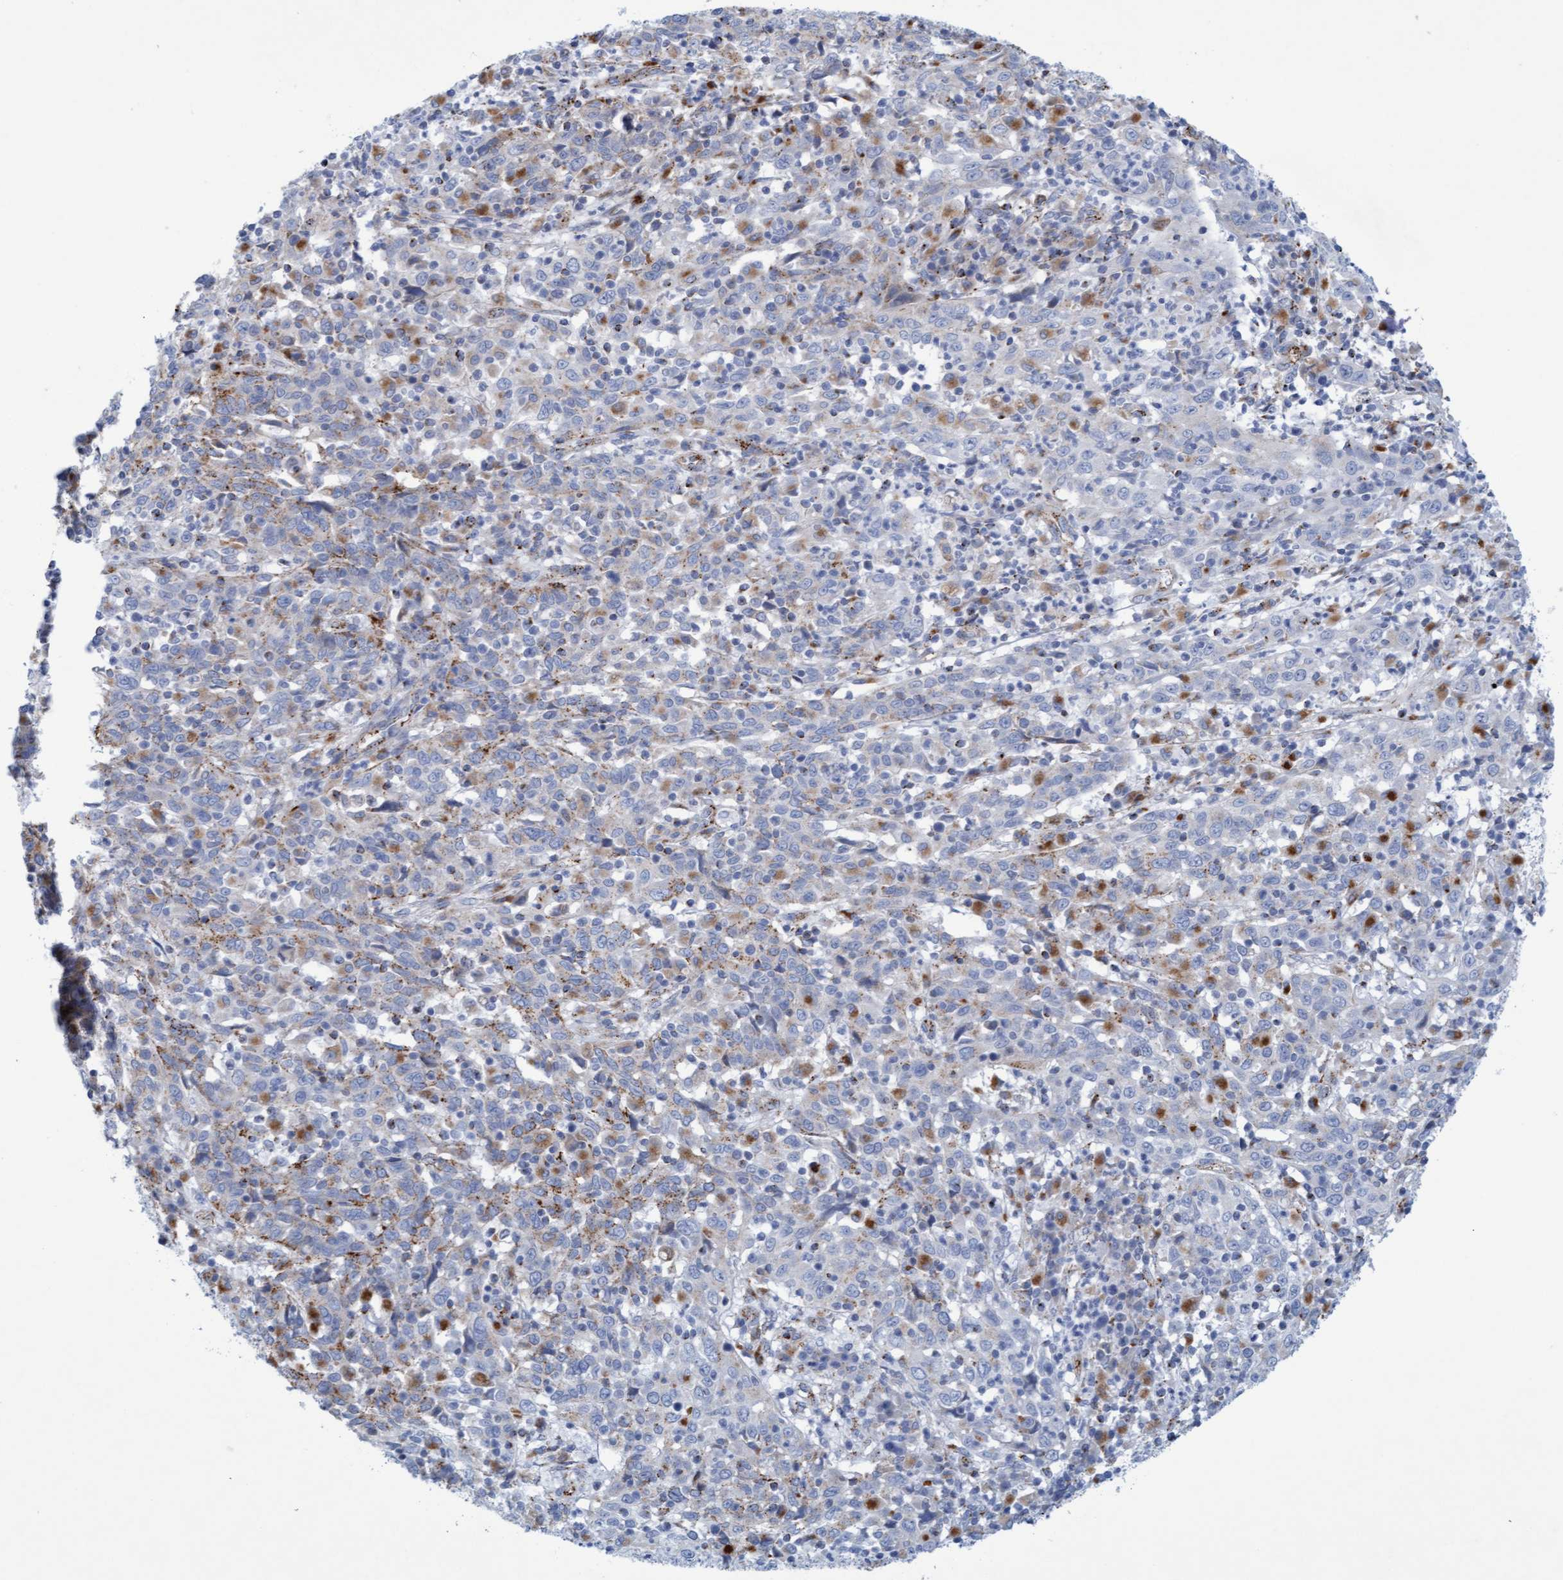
{"staining": {"intensity": "moderate", "quantity": "25%-75%", "location": "cytoplasmic/membranous"}, "tissue": "cervical cancer", "cell_type": "Tumor cells", "image_type": "cancer", "snomed": [{"axis": "morphology", "description": "Squamous cell carcinoma, NOS"}, {"axis": "topography", "description": "Cervix"}], "caption": "This micrograph exhibits cervical cancer stained with immunohistochemistry to label a protein in brown. The cytoplasmic/membranous of tumor cells show moderate positivity for the protein. Nuclei are counter-stained blue.", "gene": "SGSH", "patient": {"sex": "female", "age": 46}}